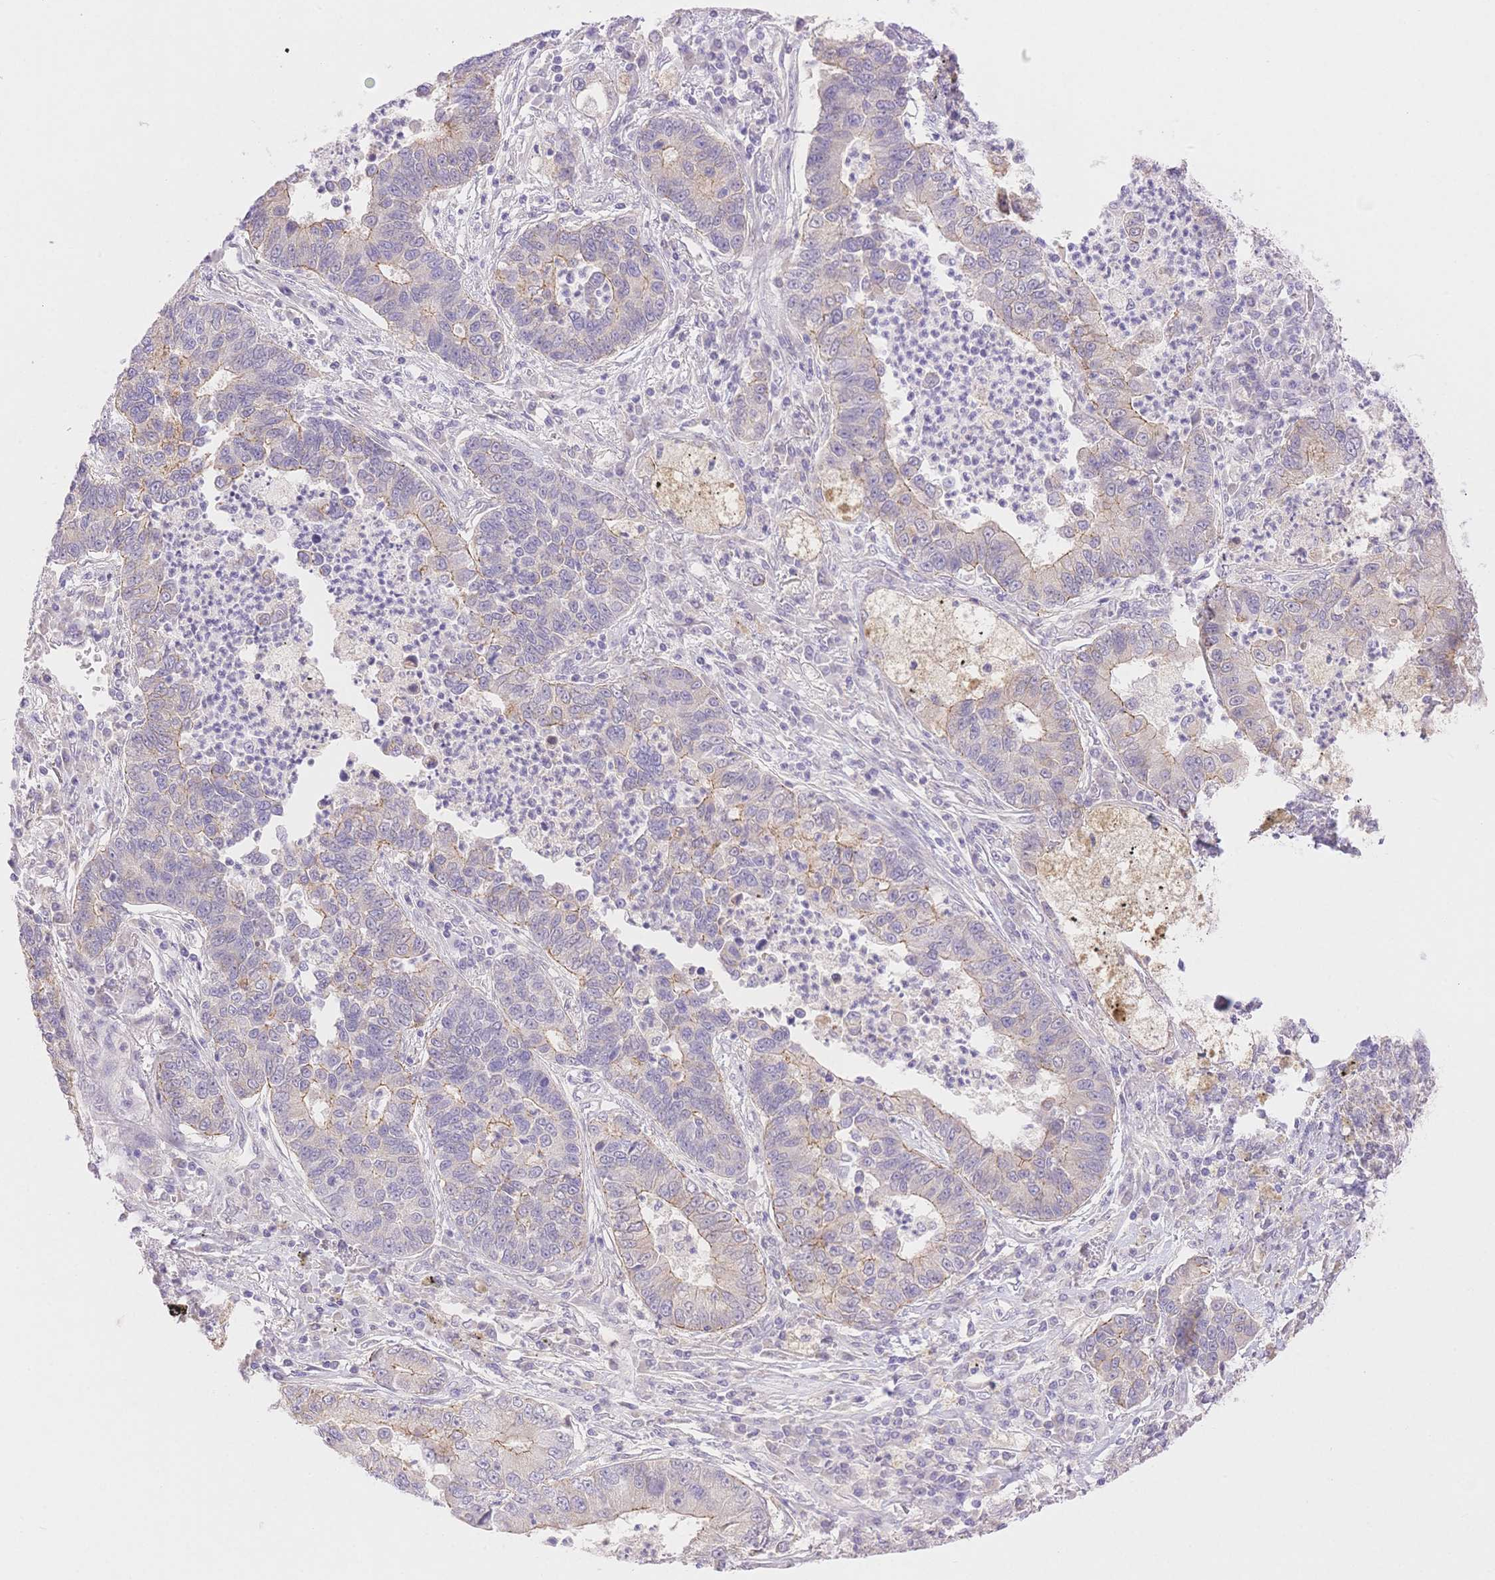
{"staining": {"intensity": "weak", "quantity": "<25%", "location": "cytoplasmic/membranous"}, "tissue": "lung cancer", "cell_type": "Tumor cells", "image_type": "cancer", "snomed": [{"axis": "morphology", "description": "Adenocarcinoma, NOS"}, {"axis": "topography", "description": "Lung"}], "caption": "Immunohistochemical staining of lung adenocarcinoma displays no significant positivity in tumor cells.", "gene": "WDR54", "patient": {"sex": "female", "age": 57}}